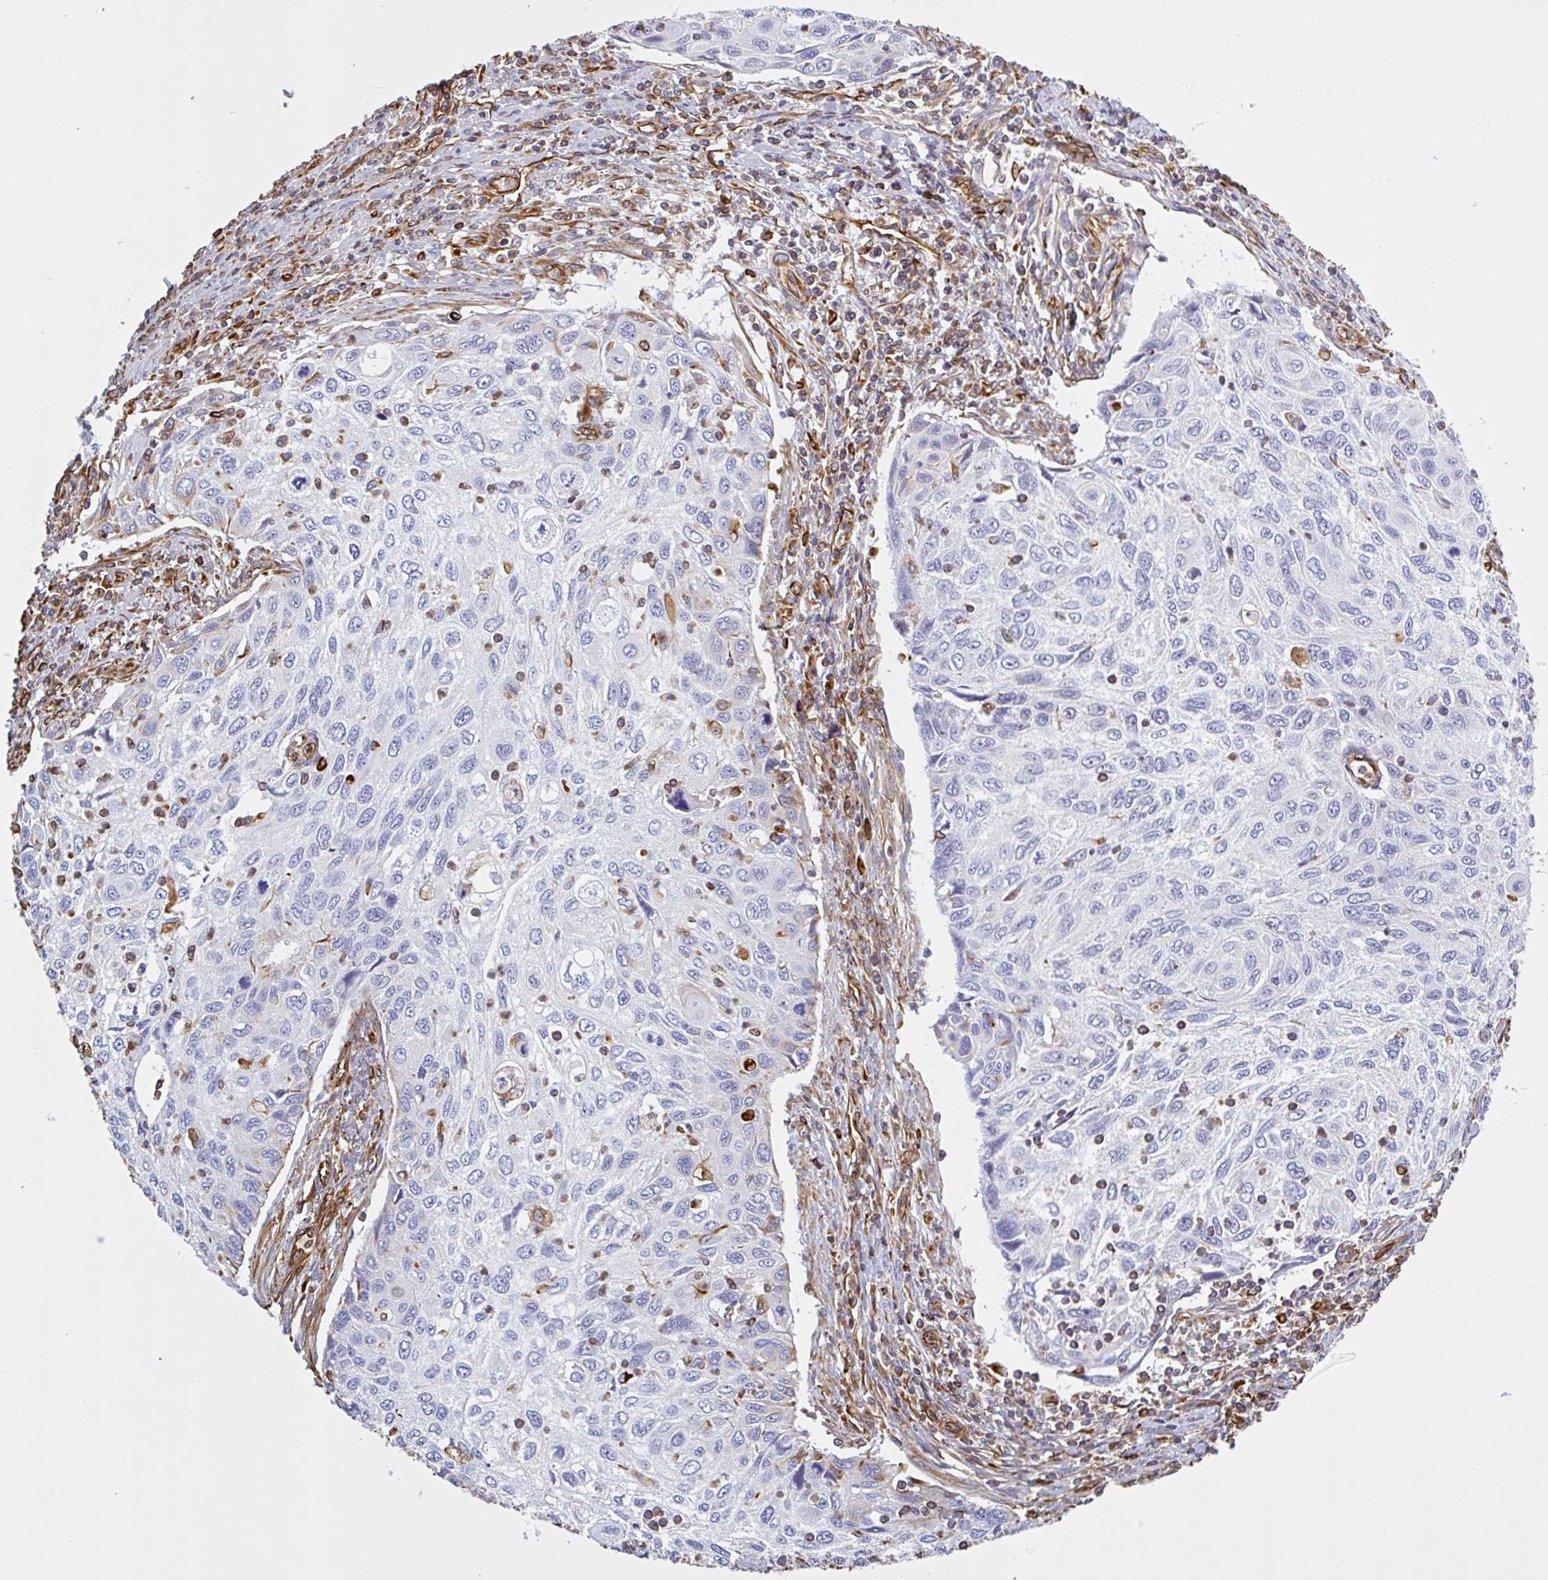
{"staining": {"intensity": "negative", "quantity": "none", "location": "none"}, "tissue": "cervical cancer", "cell_type": "Tumor cells", "image_type": "cancer", "snomed": [{"axis": "morphology", "description": "Squamous cell carcinoma, NOS"}, {"axis": "topography", "description": "Cervix"}], "caption": "The photomicrograph shows no significant staining in tumor cells of cervical cancer.", "gene": "PPFIA1", "patient": {"sex": "female", "age": 70}}